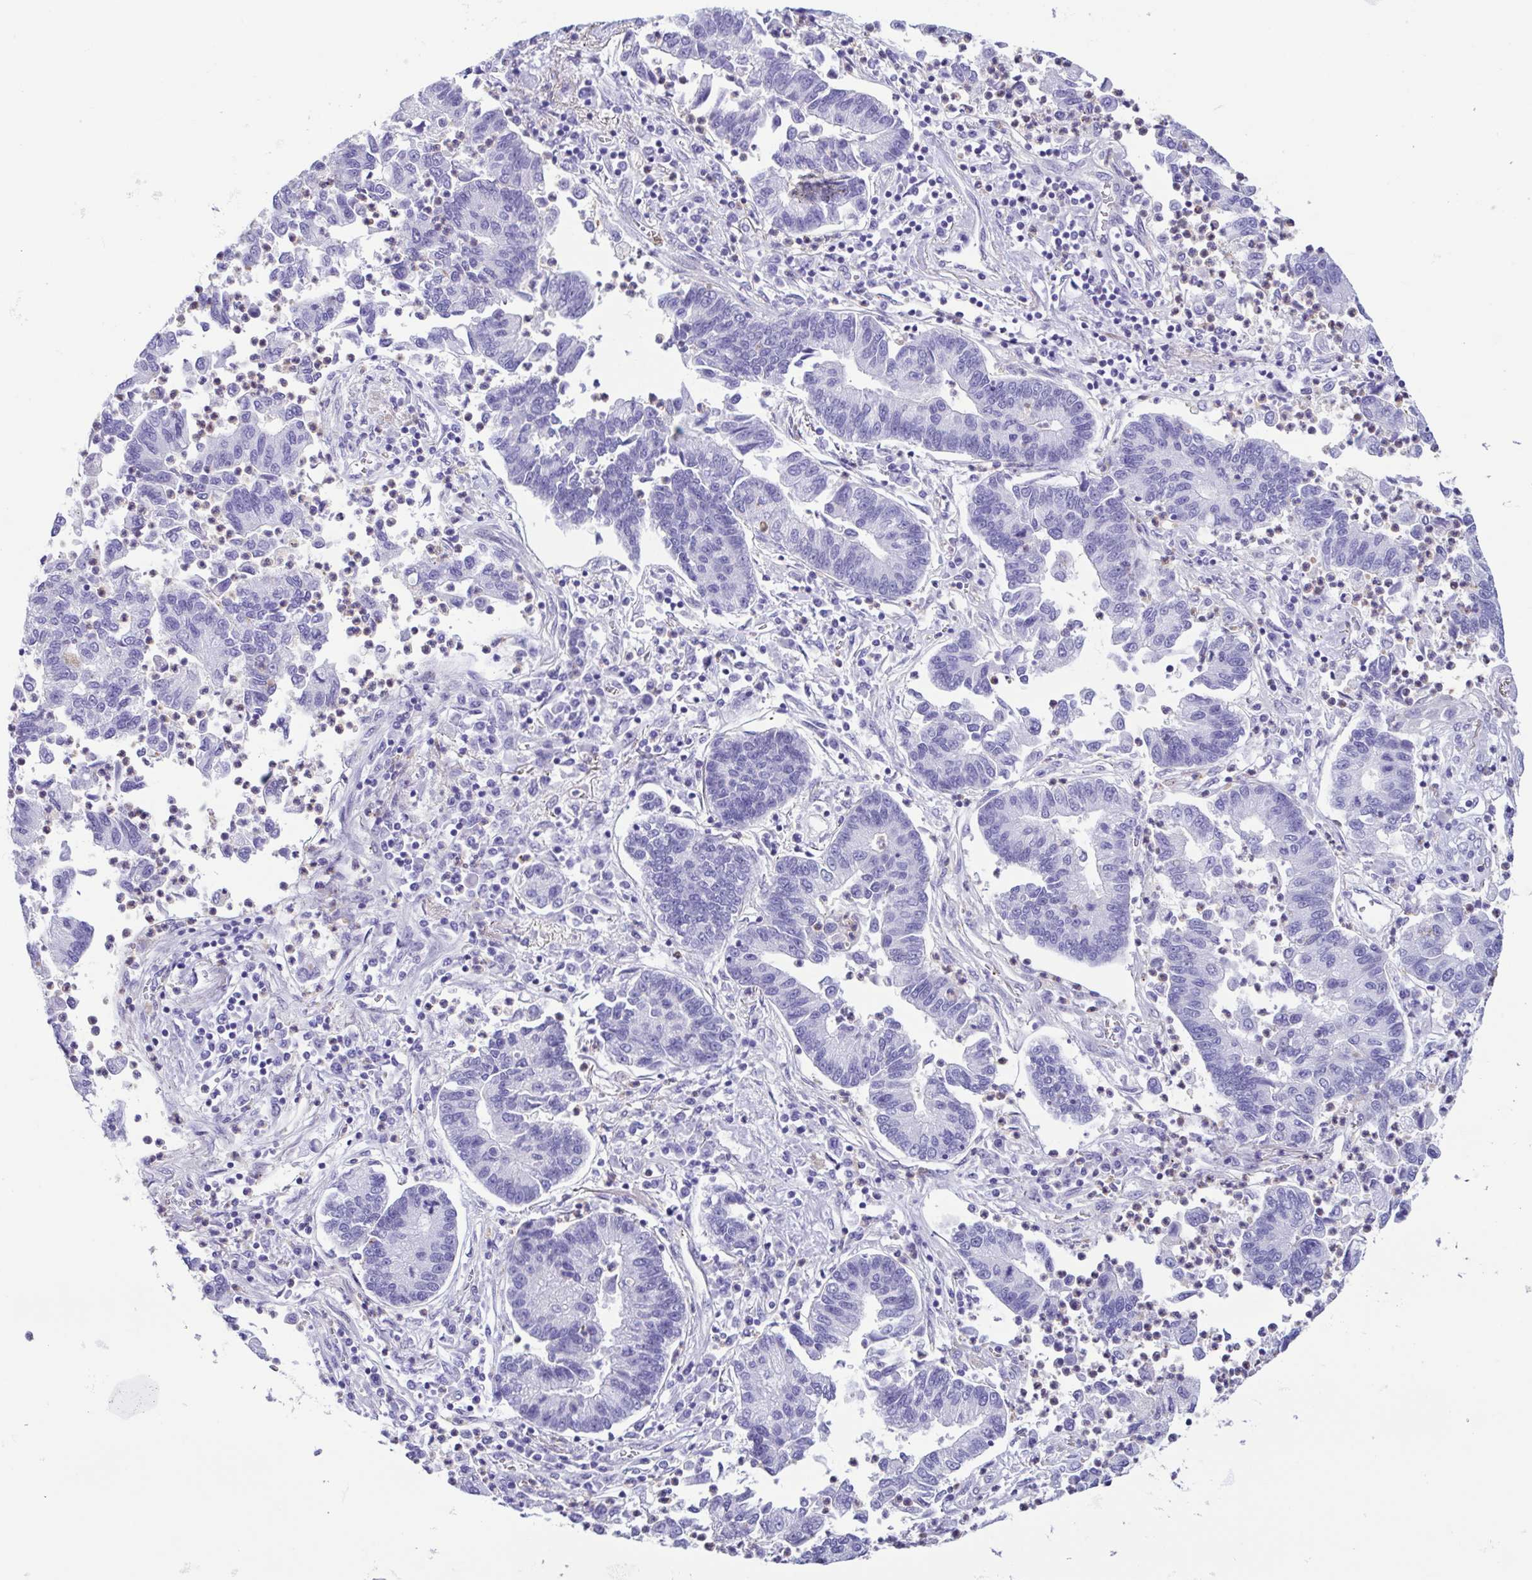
{"staining": {"intensity": "negative", "quantity": "none", "location": "none"}, "tissue": "lung cancer", "cell_type": "Tumor cells", "image_type": "cancer", "snomed": [{"axis": "morphology", "description": "Adenocarcinoma, NOS"}, {"axis": "topography", "description": "Lung"}], "caption": "This is a micrograph of immunohistochemistry staining of lung cancer, which shows no expression in tumor cells. (DAB immunohistochemistry visualized using brightfield microscopy, high magnification).", "gene": "CYP11B1", "patient": {"sex": "female", "age": 57}}